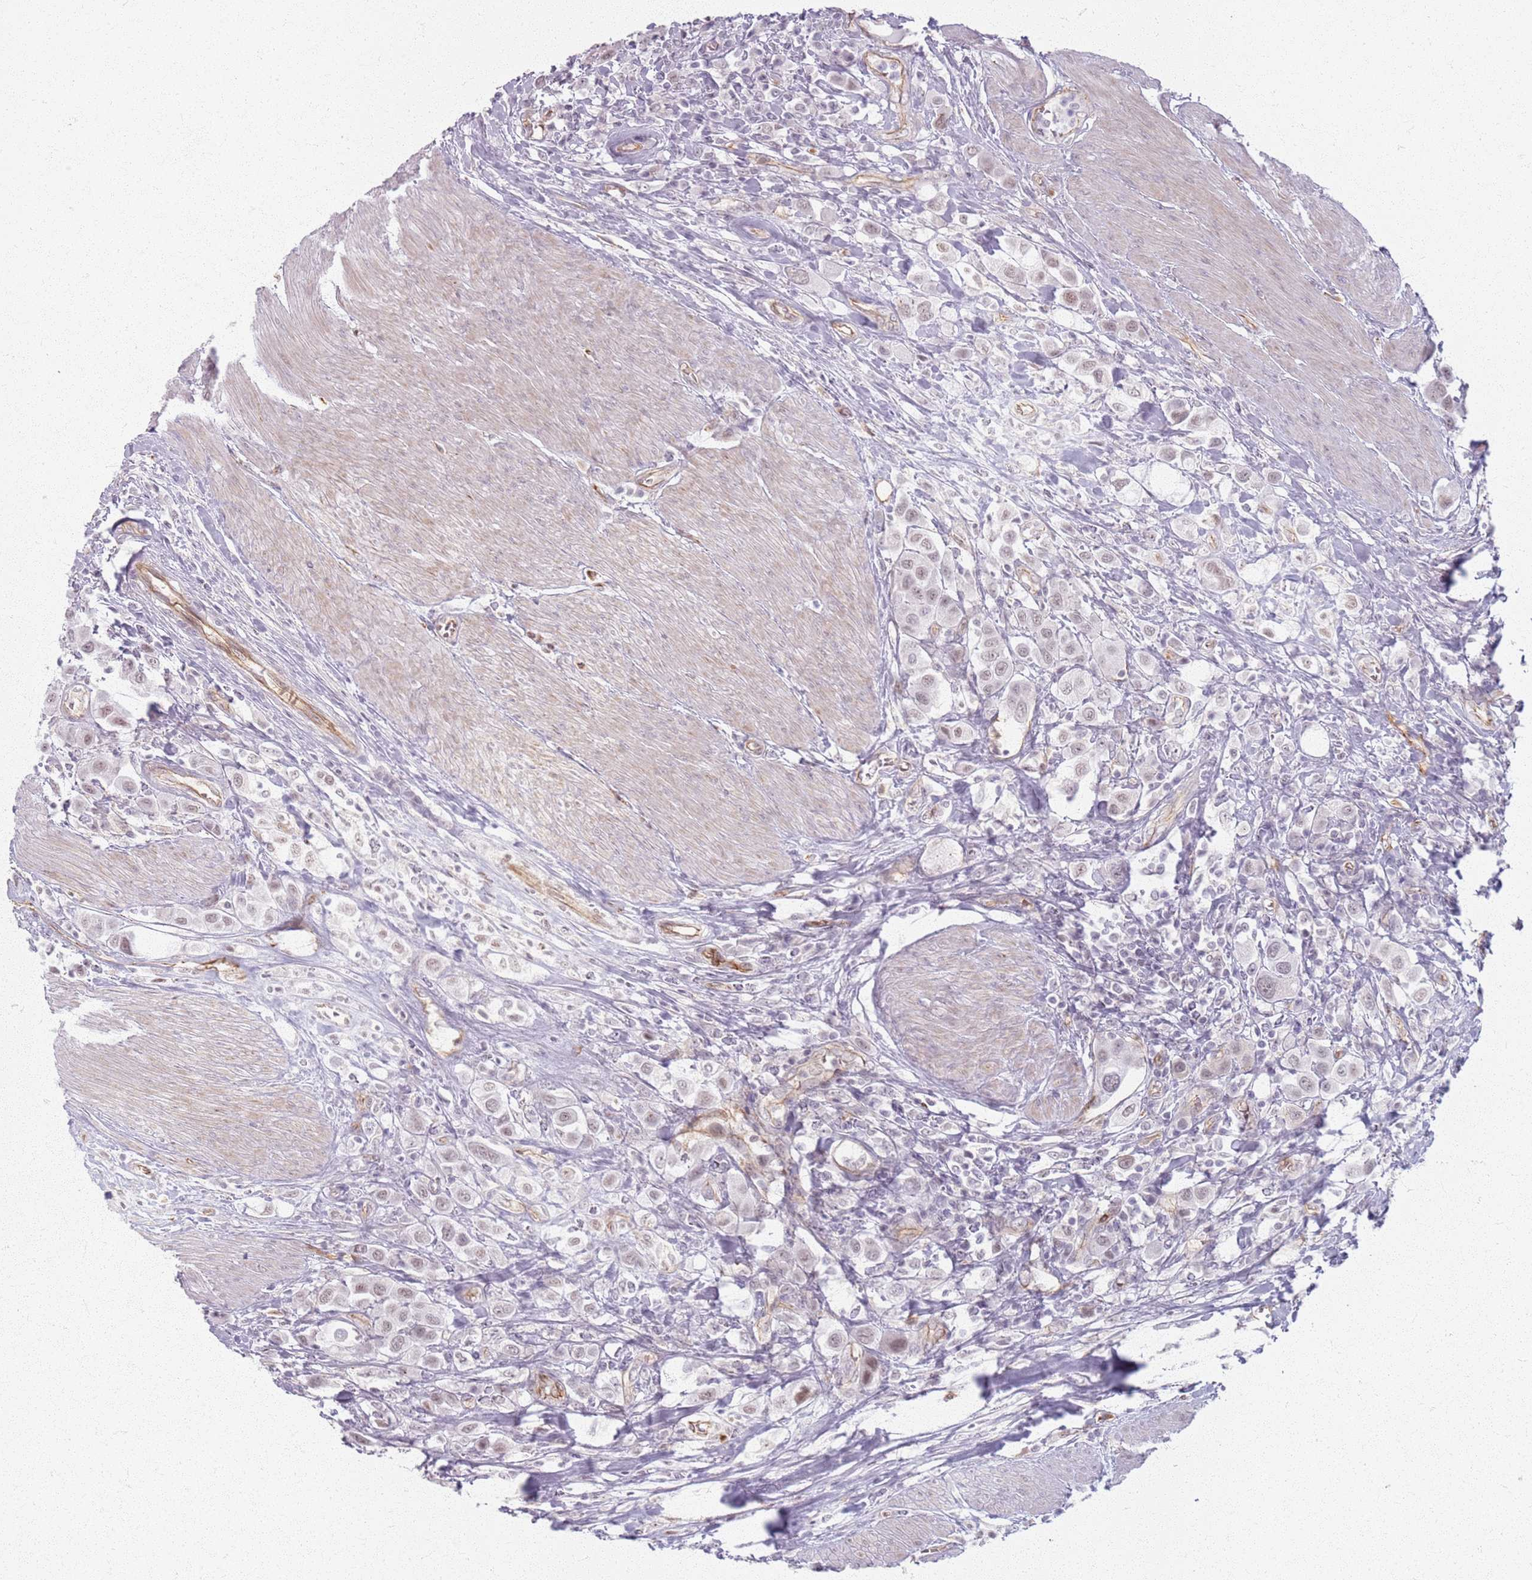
{"staining": {"intensity": "weak", "quantity": "25%-75%", "location": "nuclear"}, "tissue": "urothelial cancer", "cell_type": "Tumor cells", "image_type": "cancer", "snomed": [{"axis": "morphology", "description": "Urothelial carcinoma, High grade"}, {"axis": "topography", "description": "Urinary bladder"}], "caption": "Urothelial cancer tissue demonstrates weak nuclear positivity in about 25%-75% of tumor cells (DAB (3,3'-diaminobenzidine) IHC with brightfield microscopy, high magnification).", "gene": "KCNA5", "patient": {"sex": "male", "age": 50}}